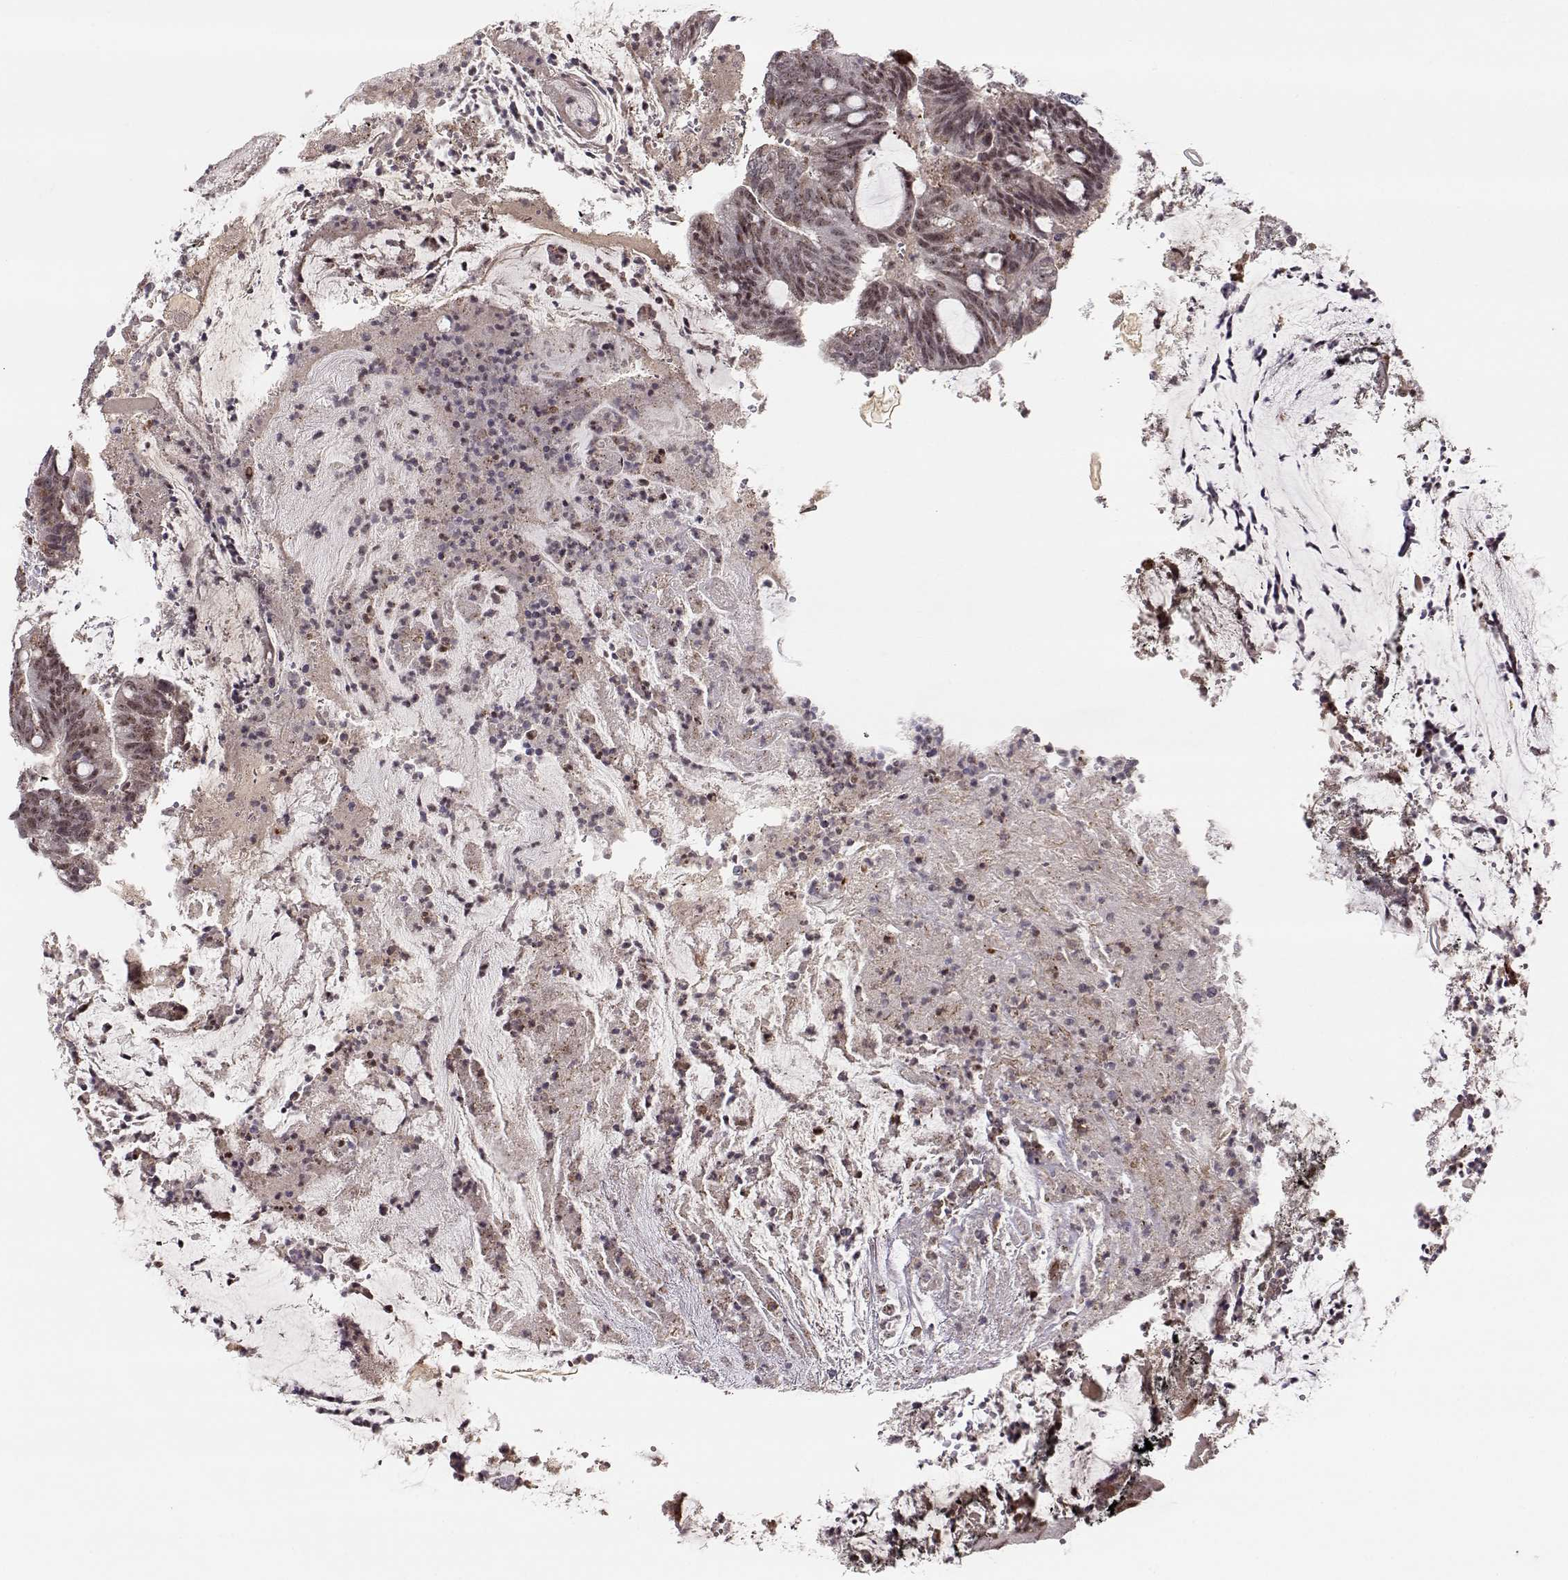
{"staining": {"intensity": "strong", "quantity": "25%-75%", "location": "nuclear"}, "tissue": "colorectal cancer", "cell_type": "Tumor cells", "image_type": "cancer", "snomed": [{"axis": "morphology", "description": "Adenocarcinoma, NOS"}, {"axis": "topography", "description": "Colon"}], "caption": "Colorectal cancer tissue reveals strong nuclear staining in approximately 25%-75% of tumor cells, visualized by immunohistochemistry.", "gene": "CIR1", "patient": {"sex": "female", "age": 43}}